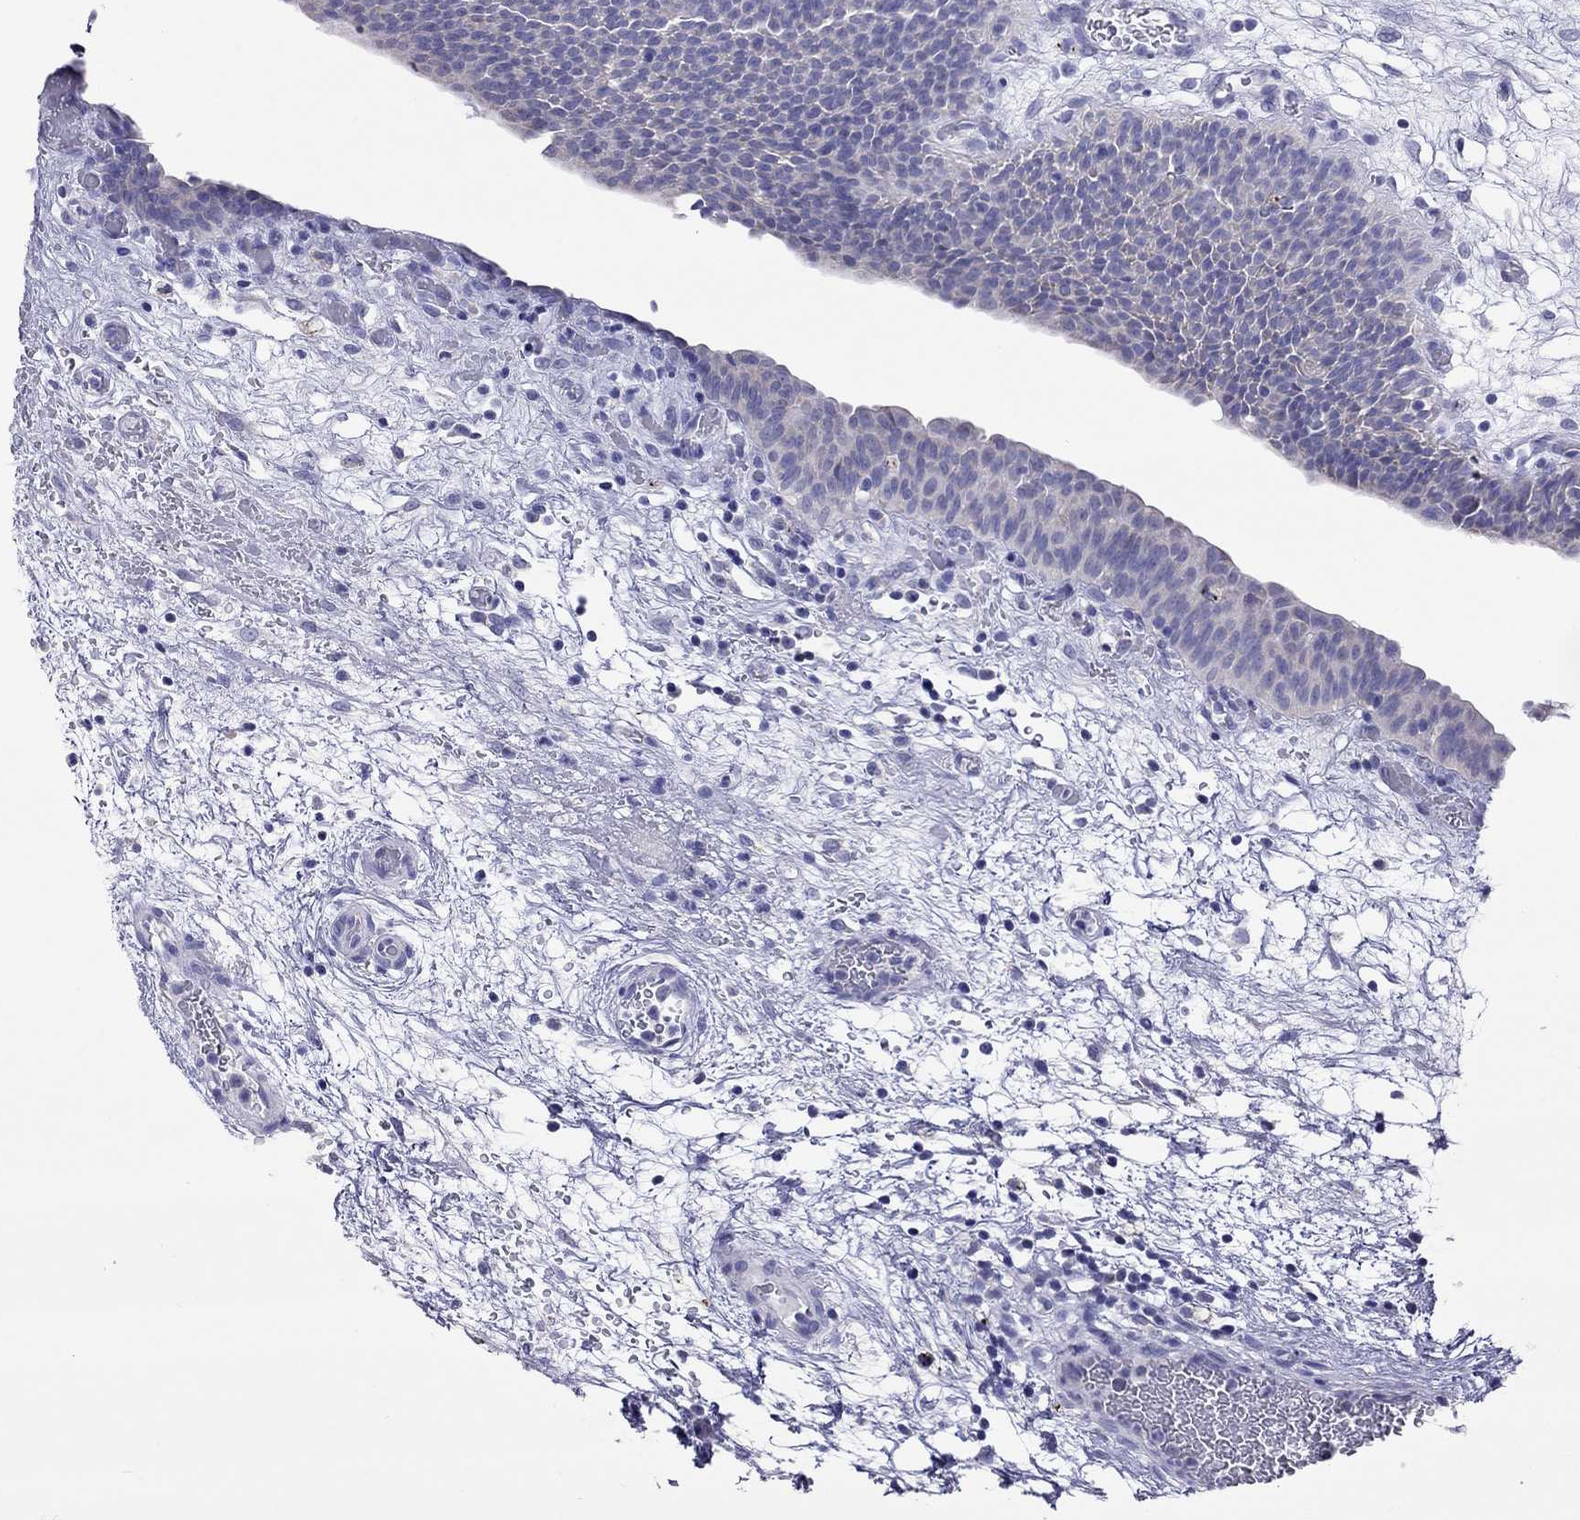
{"staining": {"intensity": "negative", "quantity": "none", "location": "none"}, "tissue": "urinary bladder", "cell_type": "Urothelial cells", "image_type": "normal", "snomed": [{"axis": "morphology", "description": "Normal tissue, NOS"}, {"axis": "topography", "description": "Urinary bladder"}], "caption": "This is an immunohistochemistry (IHC) histopathology image of benign urinary bladder. There is no expression in urothelial cells.", "gene": "COL9A1", "patient": {"sex": "male", "age": 76}}